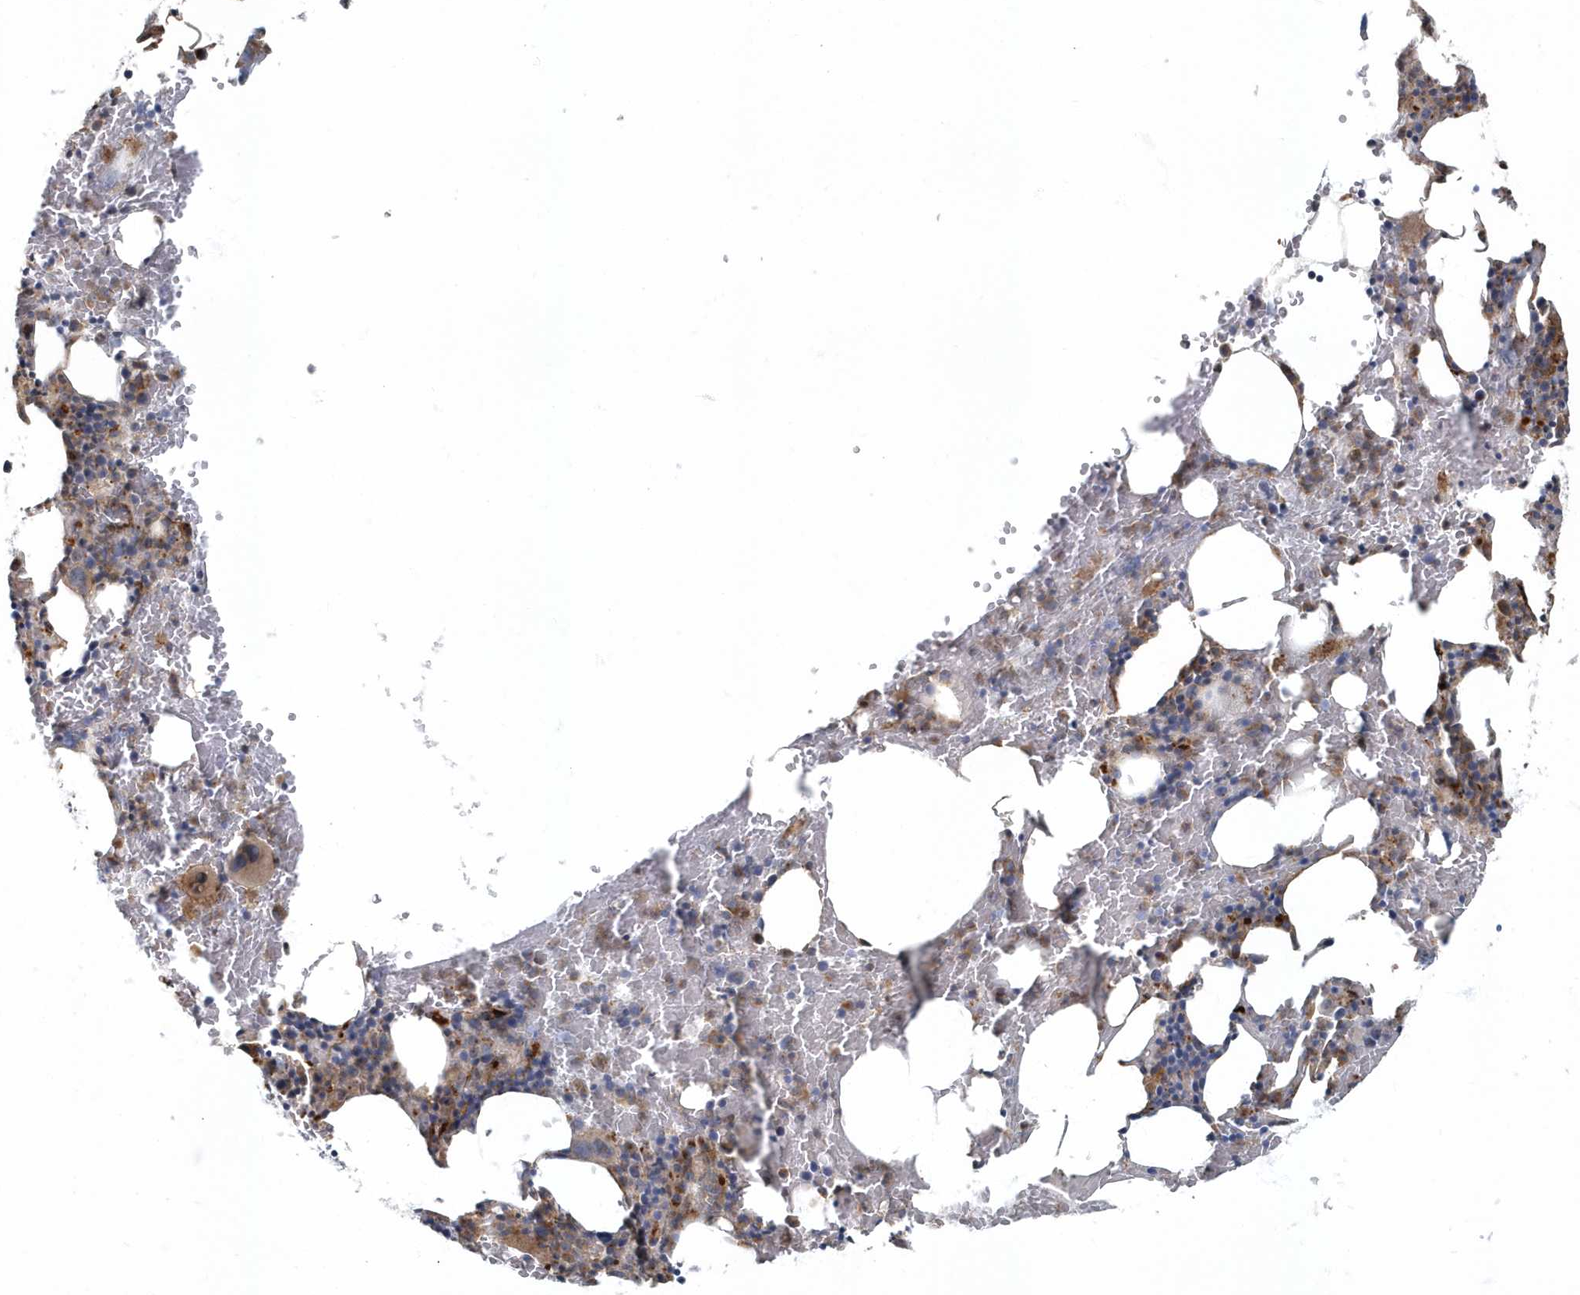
{"staining": {"intensity": "moderate", "quantity": "<25%", "location": "cytoplasmic/membranous"}, "tissue": "bone marrow", "cell_type": "Hematopoietic cells", "image_type": "normal", "snomed": [{"axis": "morphology", "description": "Normal tissue, NOS"}, {"axis": "topography", "description": "Bone marrow"}], "caption": "Immunohistochemical staining of unremarkable human bone marrow exhibits <25% levels of moderate cytoplasmic/membranous protein staining in about <25% of hematopoietic cells.", "gene": "ARHGEF38", "patient": {"sex": "male", "age": 62}}